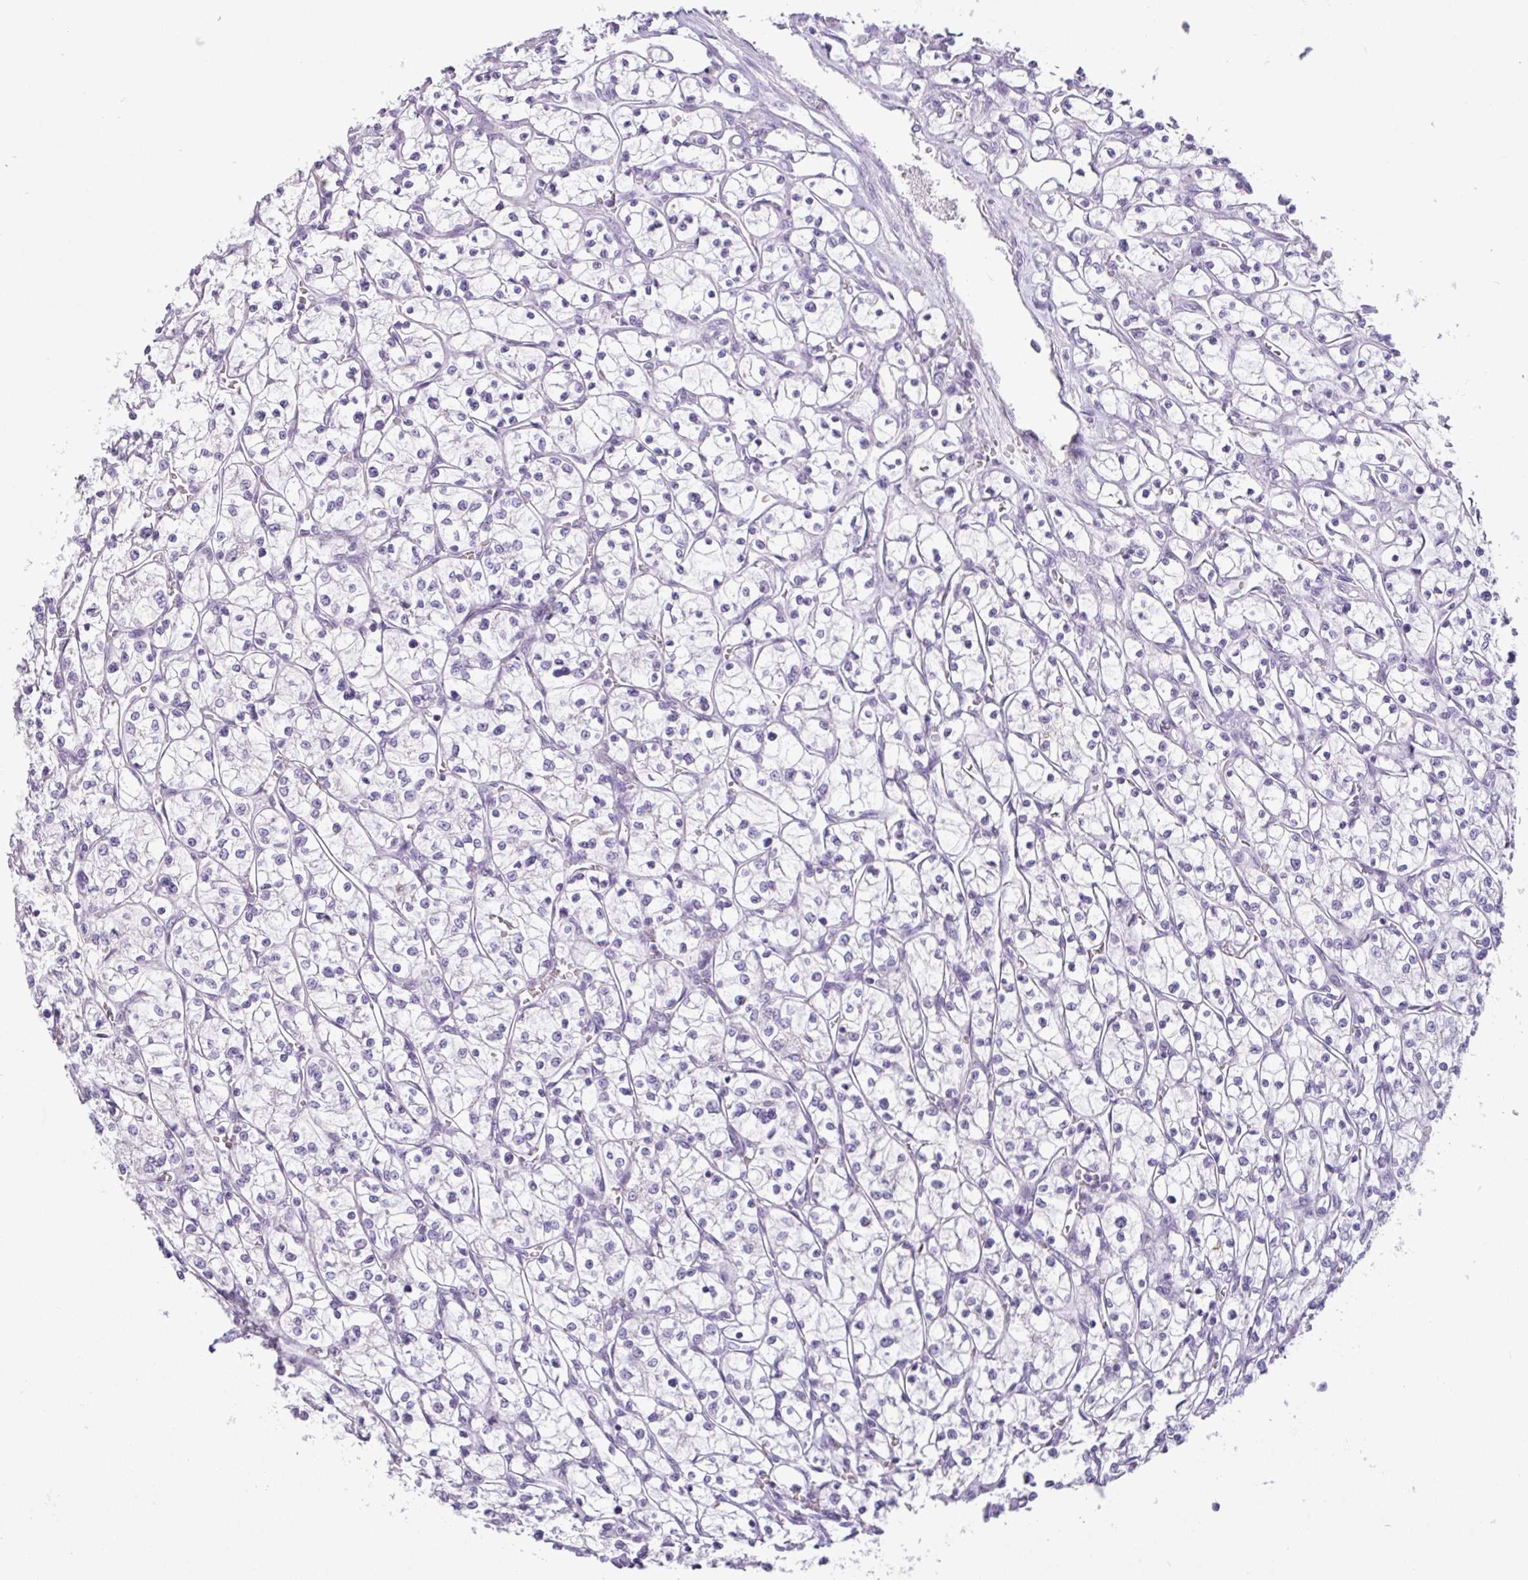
{"staining": {"intensity": "negative", "quantity": "none", "location": "none"}, "tissue": "renal cancer", "cell_type": "Tumor cells", "image_type": "cancer", "snomed": [{"axis": "morphology", "description": "Adenocarcinoma, NOS"}, {"axis": "topography", "description": "Kidney"}], "caption": "There is no significant expression in tumor cells of adenocarcinoma (renal).", "gene": "CTSE", "patient": {"sex": "female", "age": 64}}